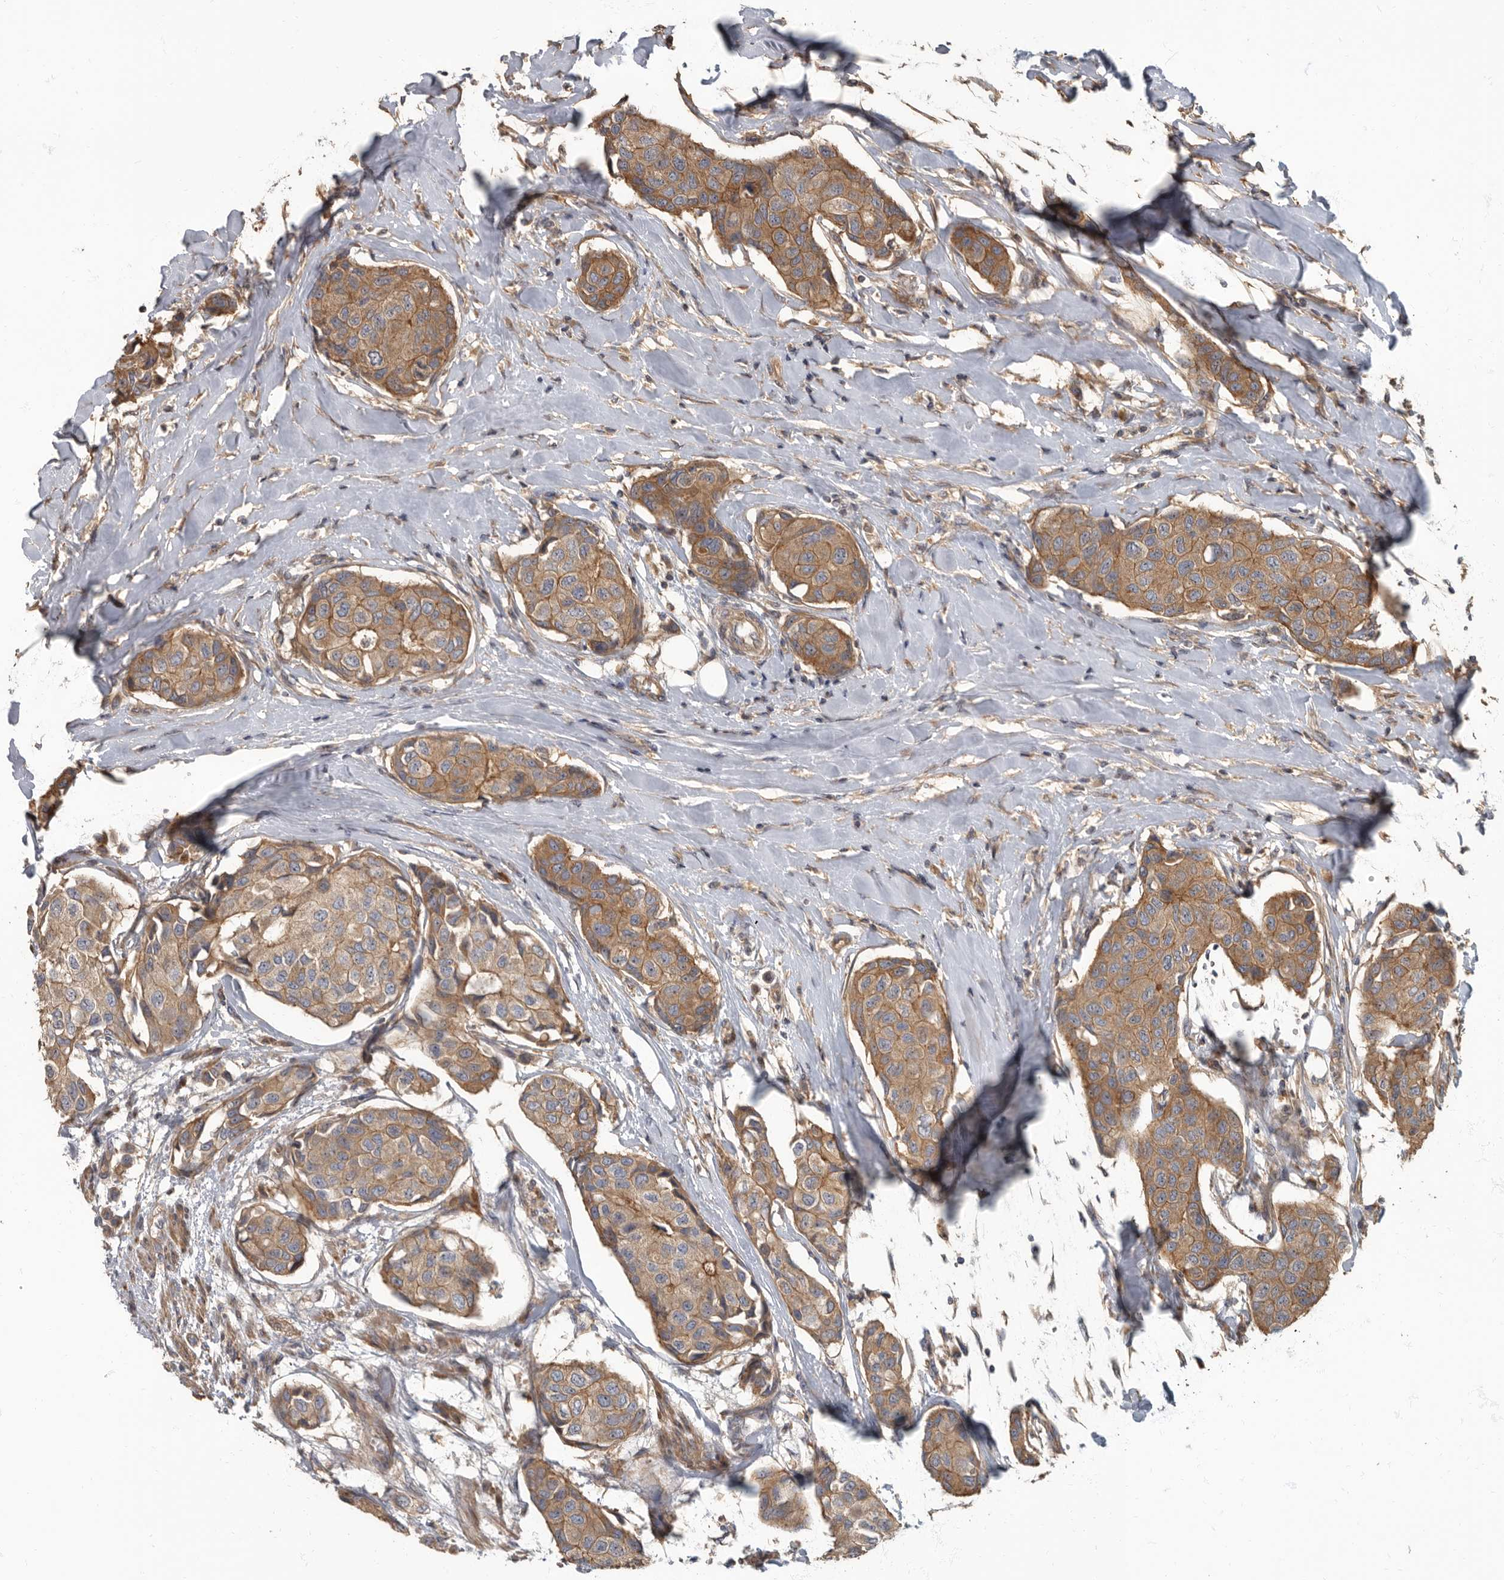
{"staining": {"intensity": "moderate", "quantity": ">75%", "location": "cytoplasmic/membranous"}, "tissue": "breast cancer", "cell_type": "Tumor cells", "image_type": "cancer", "snomed": [{"axis": "morphology", "description": "Duct carcinoma"}, {"axis": "topography", "description": "Breast"}], "caption": "IHC photomicrograph of breast cancer stained for a protein (brown), which displays medium levels of moderate cytoplasmic/membranous staining in about >75% of tumor cells.", "gene": "DAAM1", "patient": {"sex": "female", "age": 80}}